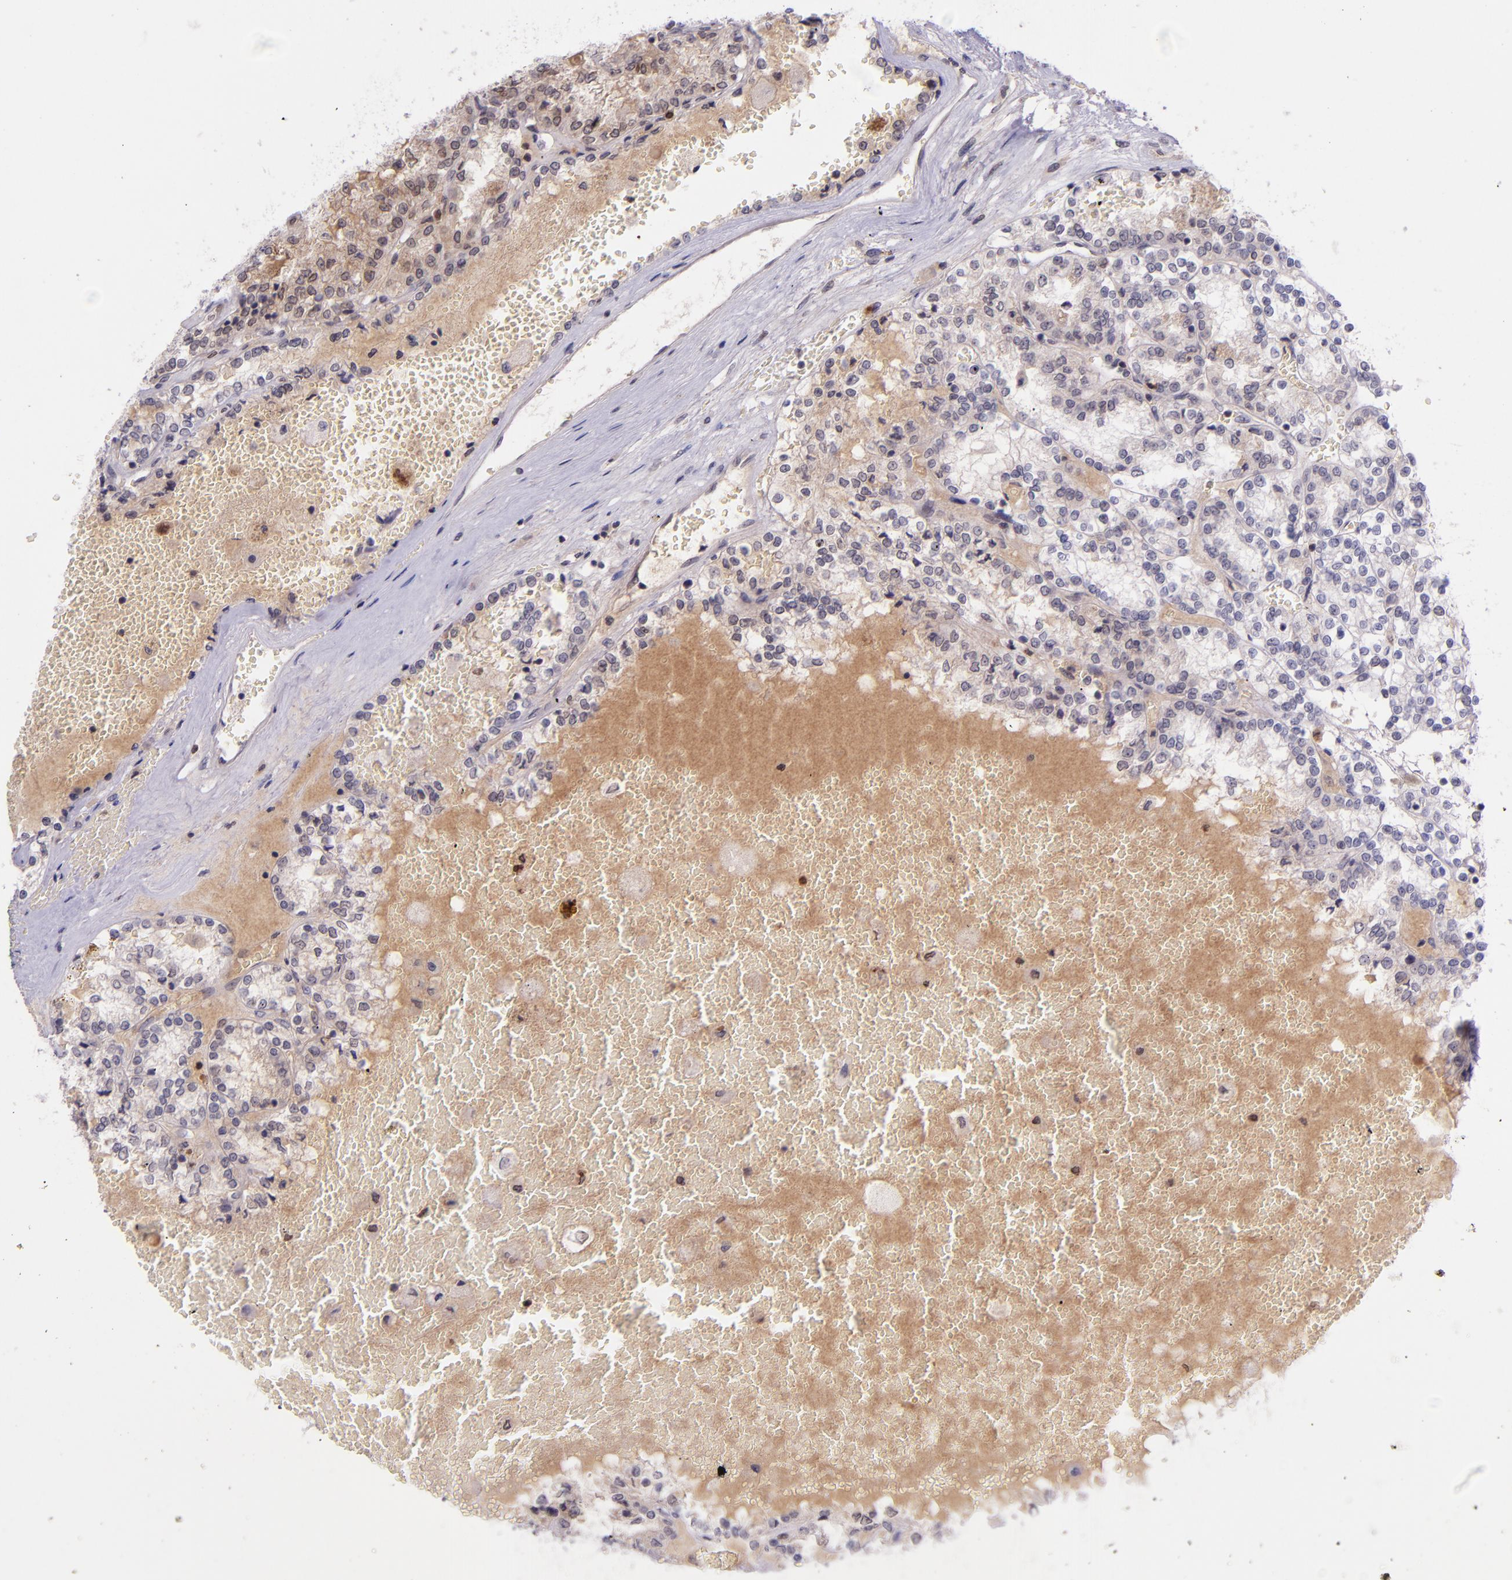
{"staining": {"intensity": "weak", "quantity": "25%-75%", "location": "cytoplasmic/membranous"}, "tissue": "renal cancer", "cell_type": "Tumor cells", "image_type": "cancer", "snomed": [{"axis": "morphology", "description": "Adenocarcinoma, NOS"}, {"axis": "topography", "description": "Kidney"}], "caption": "Immunohistochemical staining of renal cancer (adenocarcinoma) shows low levels of weak cytoplasmic/membranous protein staining in approximately 25%-75% of tumor cells.", "gene": "SELL", "patient": {"sex": "female", "age": 56}}